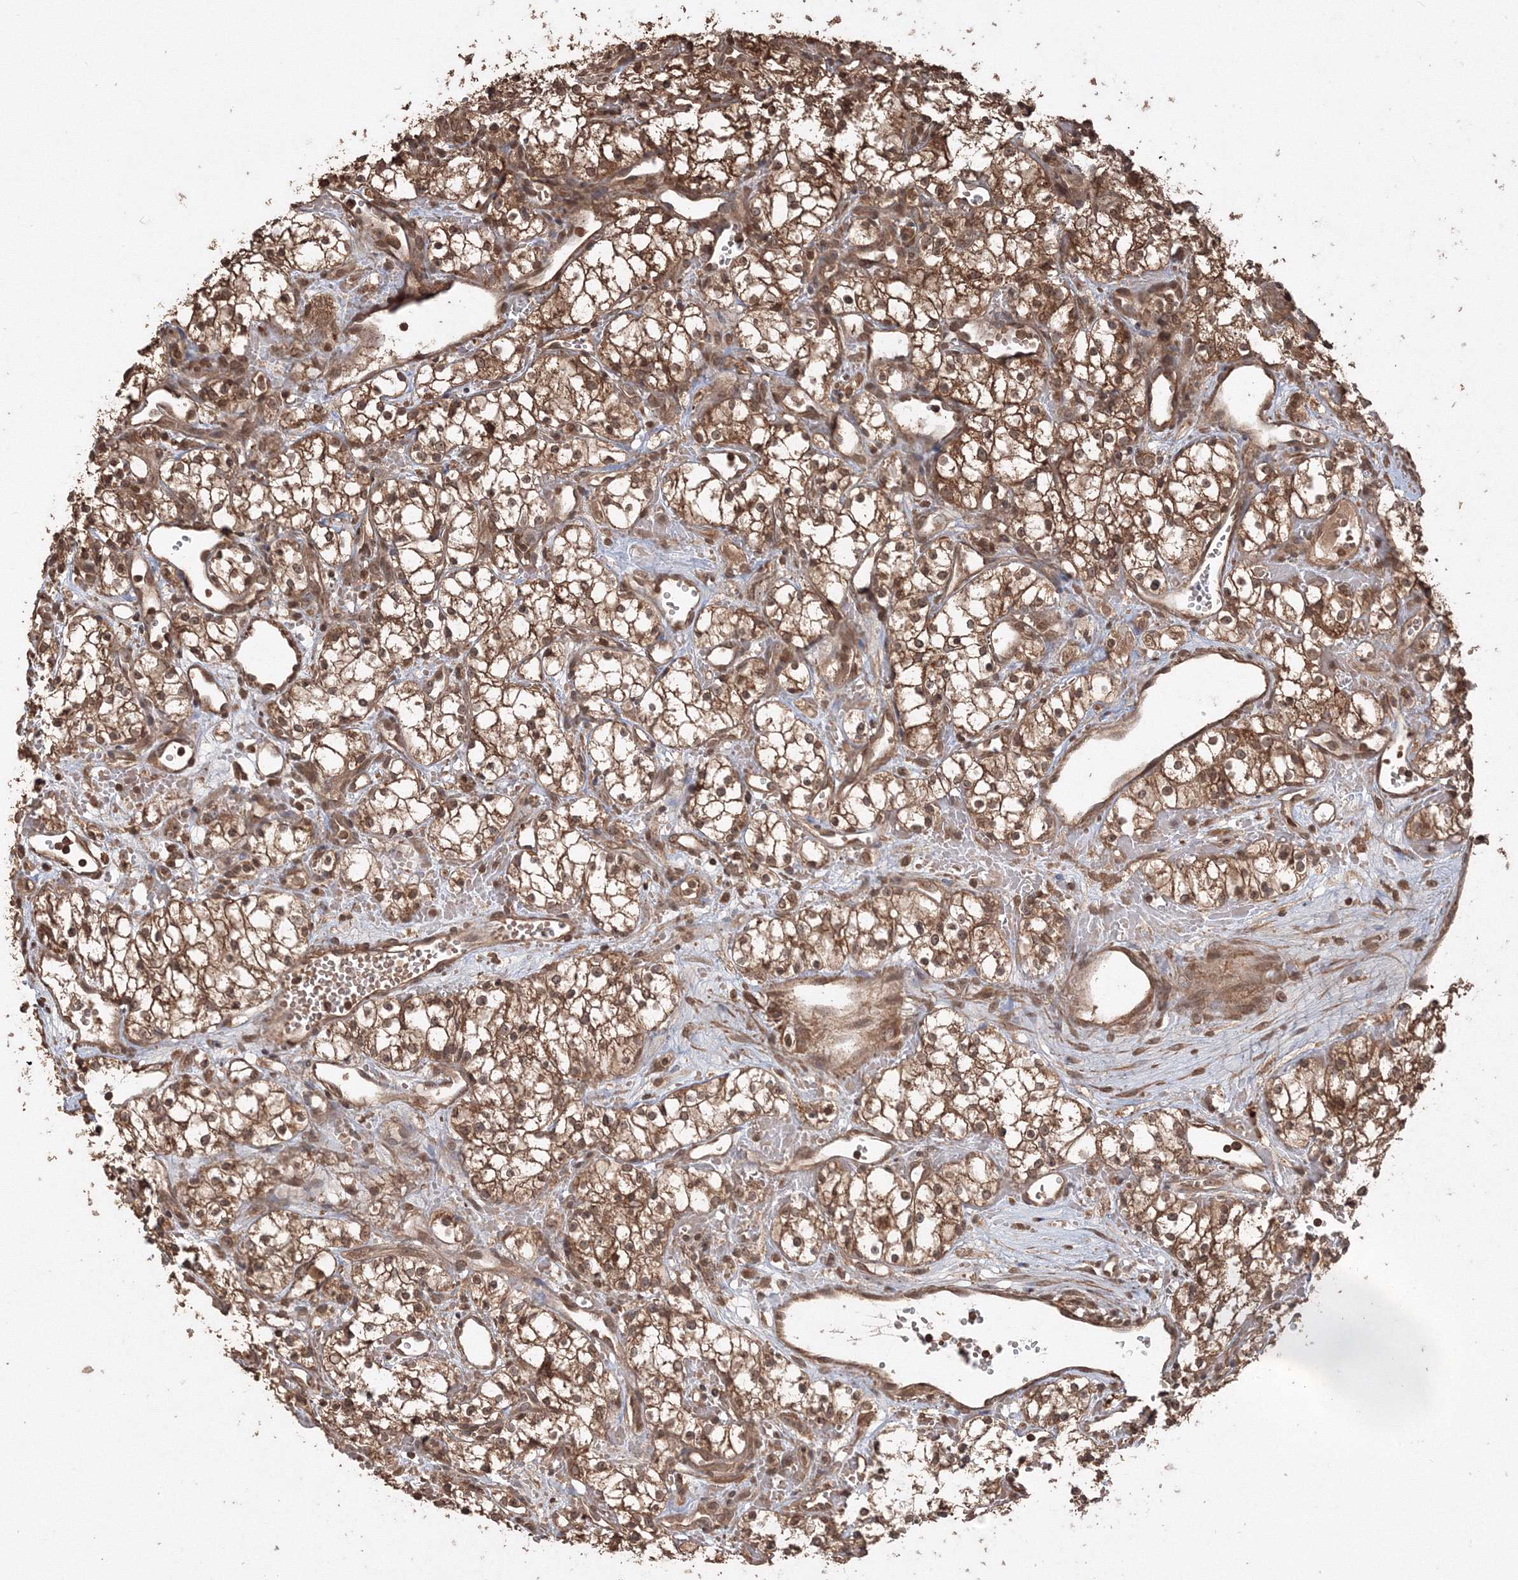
{"staining": {"intensity": "moderate", "quantity": ">75%", "location": "cytoplasmic/membranous"}, "tissue": "renal cancer", "cell_type": "Tumor cells", "image_type": "cancer", "snomed": [{"axis": "morphology", "description": "Adenocarcinoma, NOS"}, {"axis": "topography", "description": "Kidney"}], "caption": "IHC of human renal cancer displays medium levels of moderate cytoplasmic/membranous staining in about >75% of tumor cells.", "gene": "CCDC122", "patient": {"sex": "male", "age": 59}}